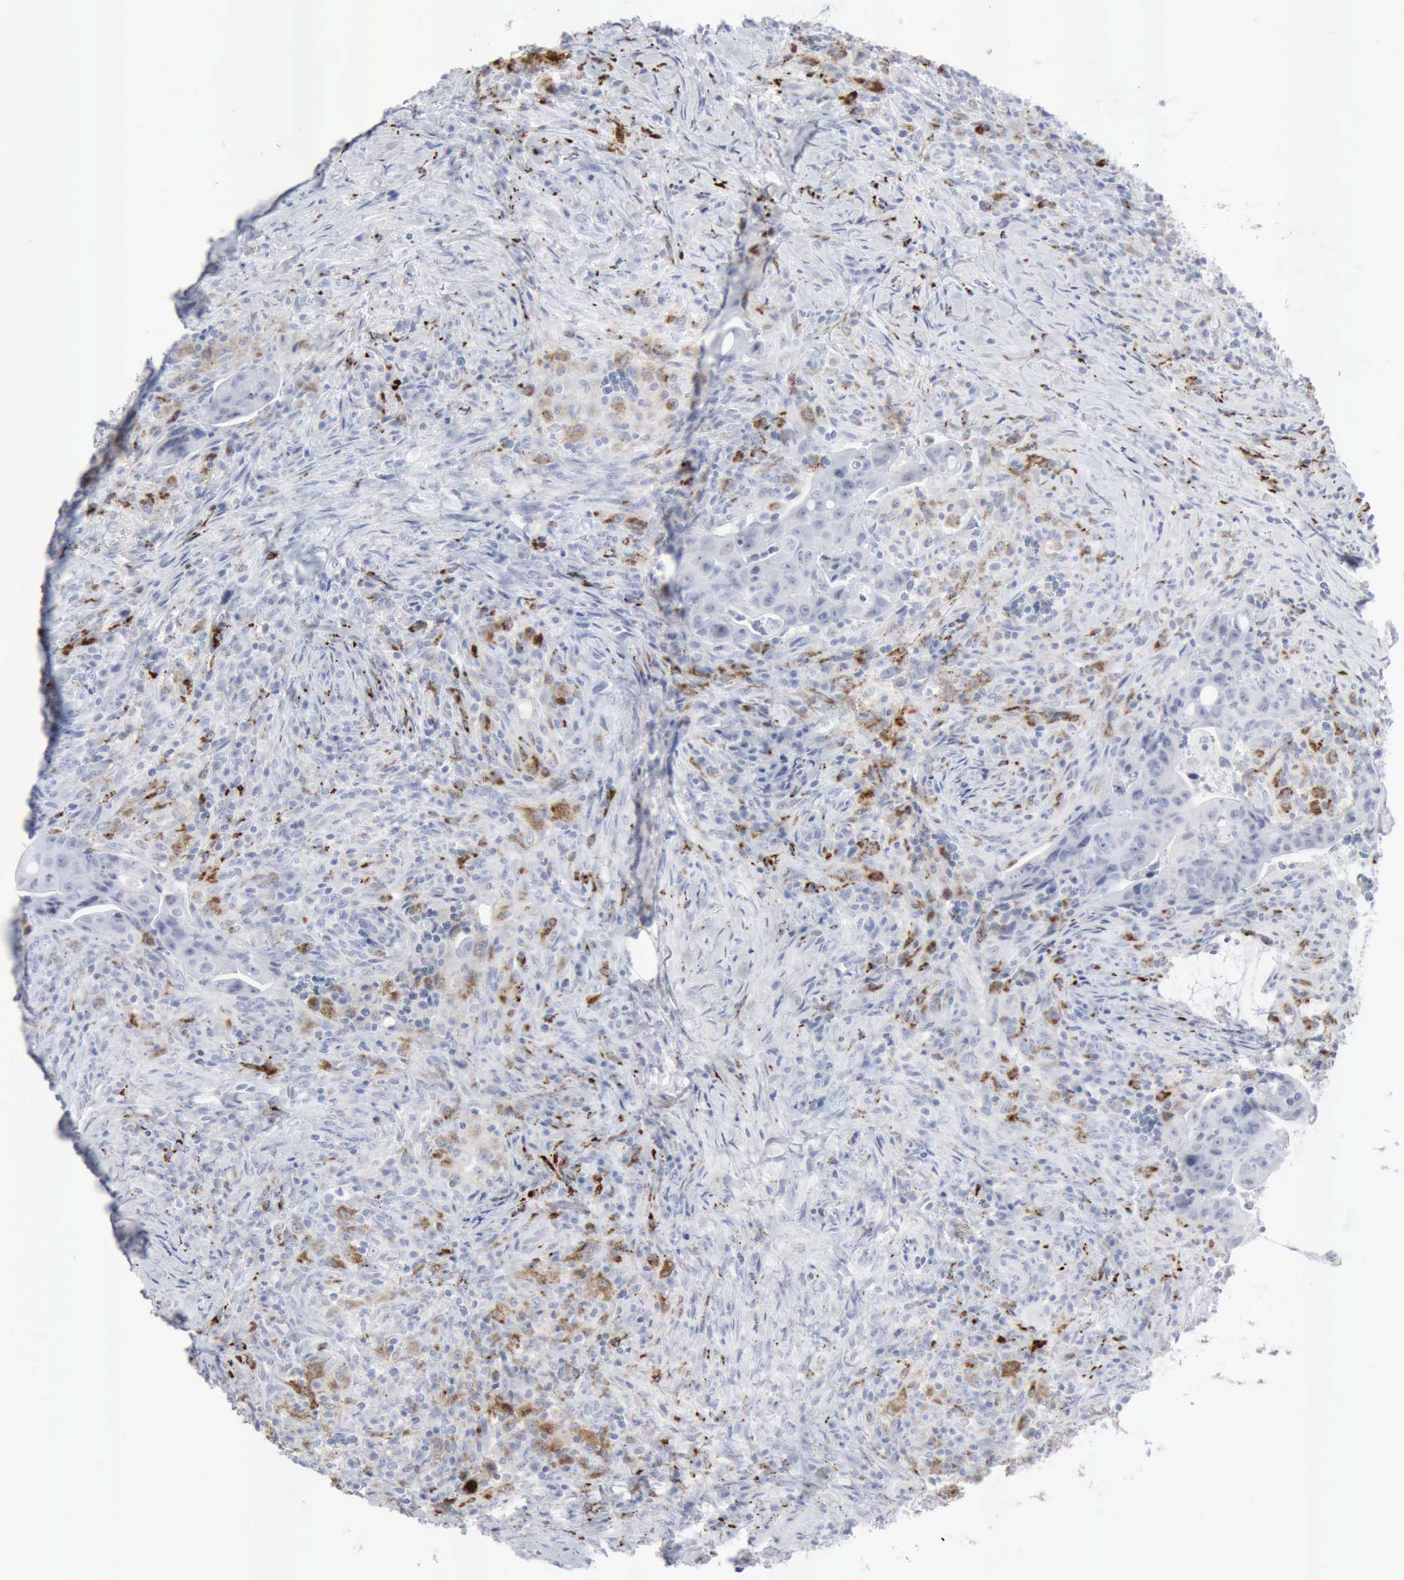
{"staining": {"intensity": "moderate", "quantity": "25%-75%", "location": "cytoplasmic/membranous"}, "tissue": "colorectal cancer", "cell_type": "Tumor cells", "image_type": "cancer", "snomed": [{"axis": "morphology", "description": "Adenocarcinoma, NOS"}, {"axis": "topography", "description": "Rectum"}], "caption": "Colorectal cancer stained with a brown dye shows moderate cytoplasmic/membranous positive positivity in approximately 25%-75% of tumor cells.", "gene": "GLA", "patient": {"sex": "female", "age": 71}}